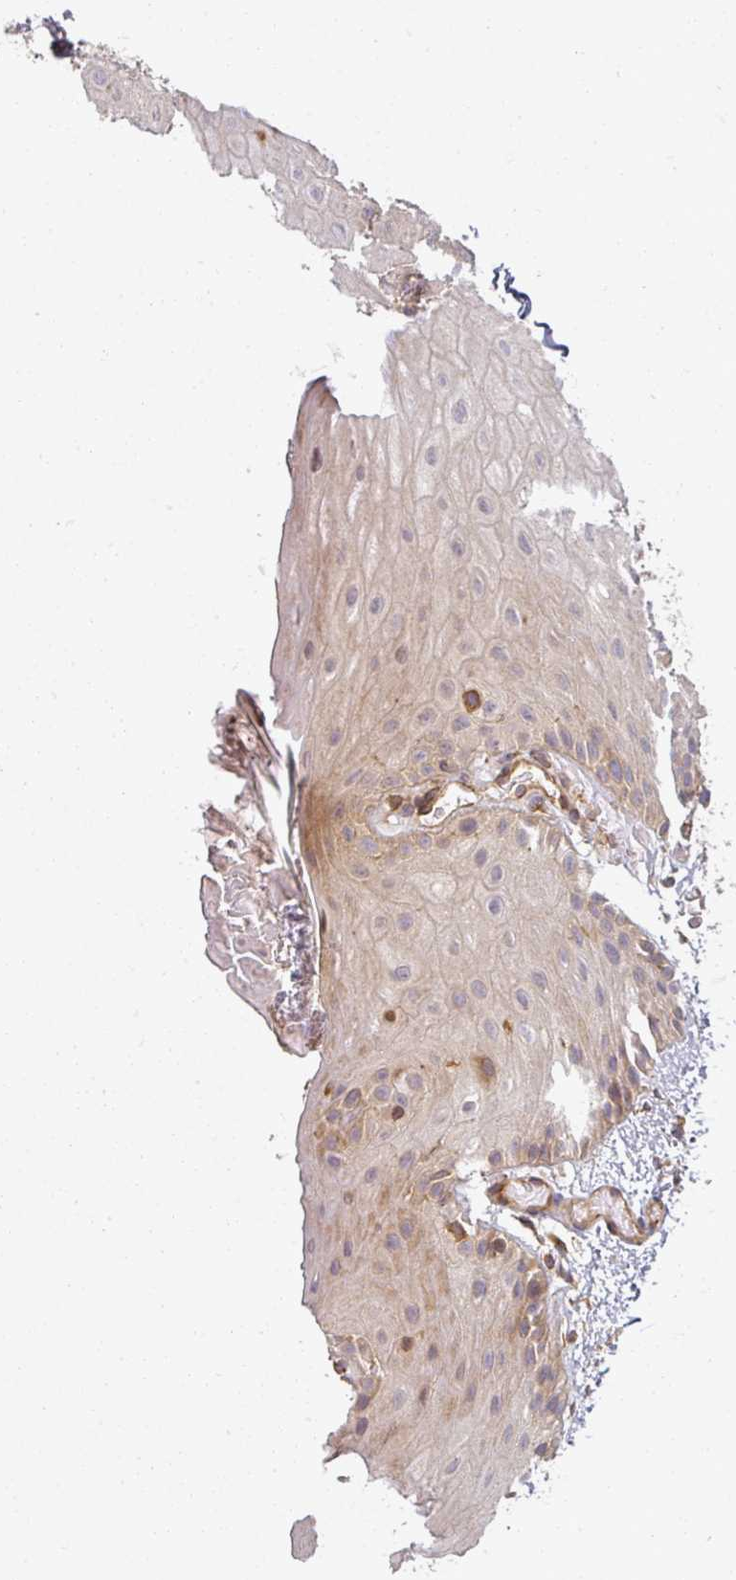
{"staining": {"intensity": "moderate", "quantity": "25%-75%", "location": "cytoplasmic/membranous"}, "tissue": "oral mucosa", "cell_type": "Squamous epithelial cells", "image_type": "normal", "snomed": [{"axis": "morphology", "description": "Normal tissue, NOS"}, {"axis": "topography", "description": "Oral tissue"}], "caption": "Squamous epithelial cells display medium levels of moderate cytoplasmic/membranous expression in about 25%-75% of cells in normal oral mucosa. Immunohistochemistry (ihc) stains the protein of interest in brown and the nuclei are stained blue.", "gene": "CNOT1", "patient": {"sex": "female", "age": 67}}